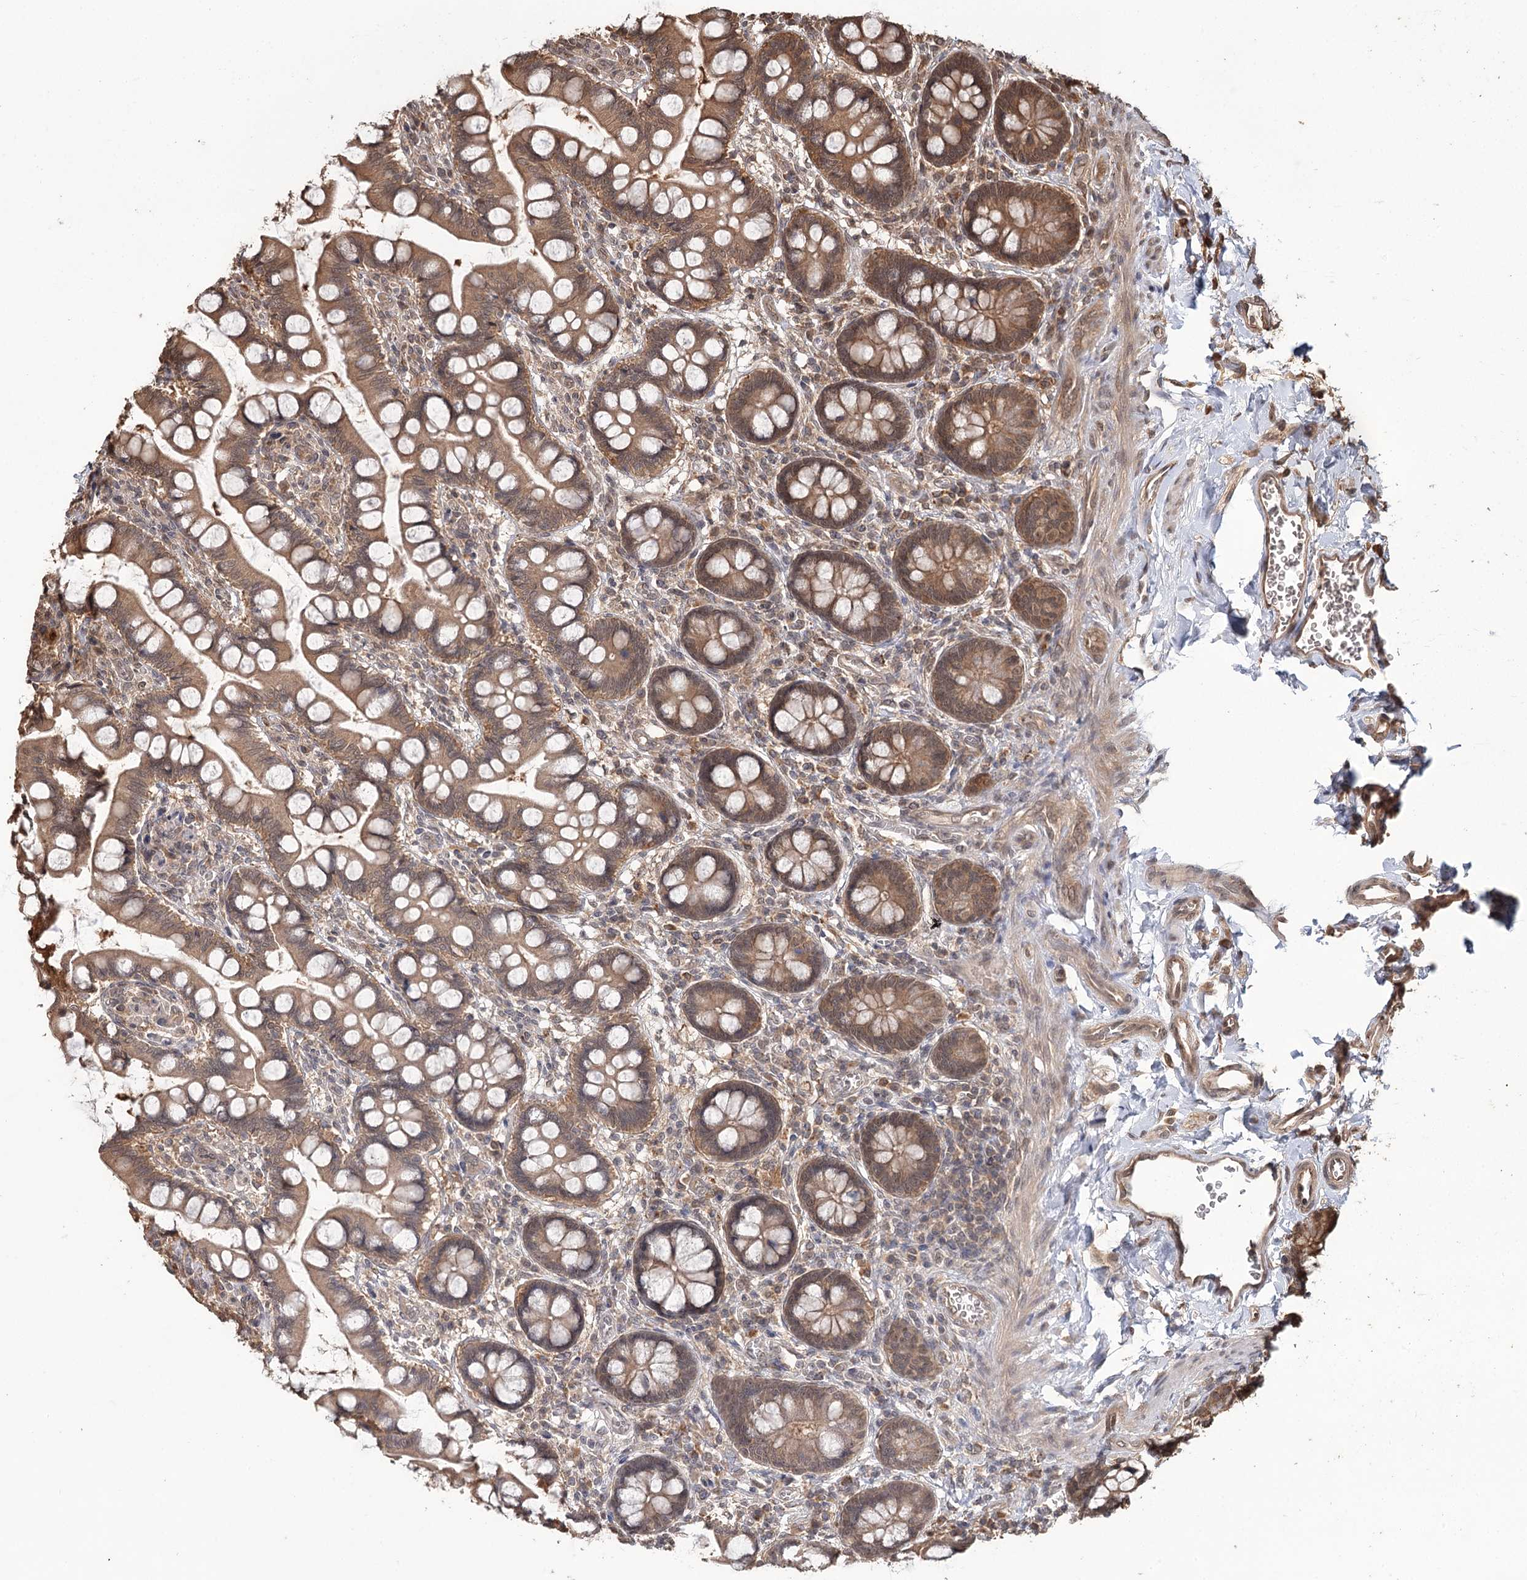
{"staining": {"intensity": "moderate", "quantity": ">75%", "location": "cytoplasmic/membranous"}, "tissue": "small intestine", "cell_type": "Glandular cells", "image_type": "normal", "snomed": [{"axis": "morphology", "description": "Normal tissue, NOS"}, {"axis": "topography", "description": "Small intestine"}], "caption": "Brown immunohistochemical staining in benign small intestine demonstrates moderate cytoplasmic/membranous staining in approximately >75% of glandular cells.", "gene": "N6AMT1", "patient": {"sex": "male", "age": 52}}